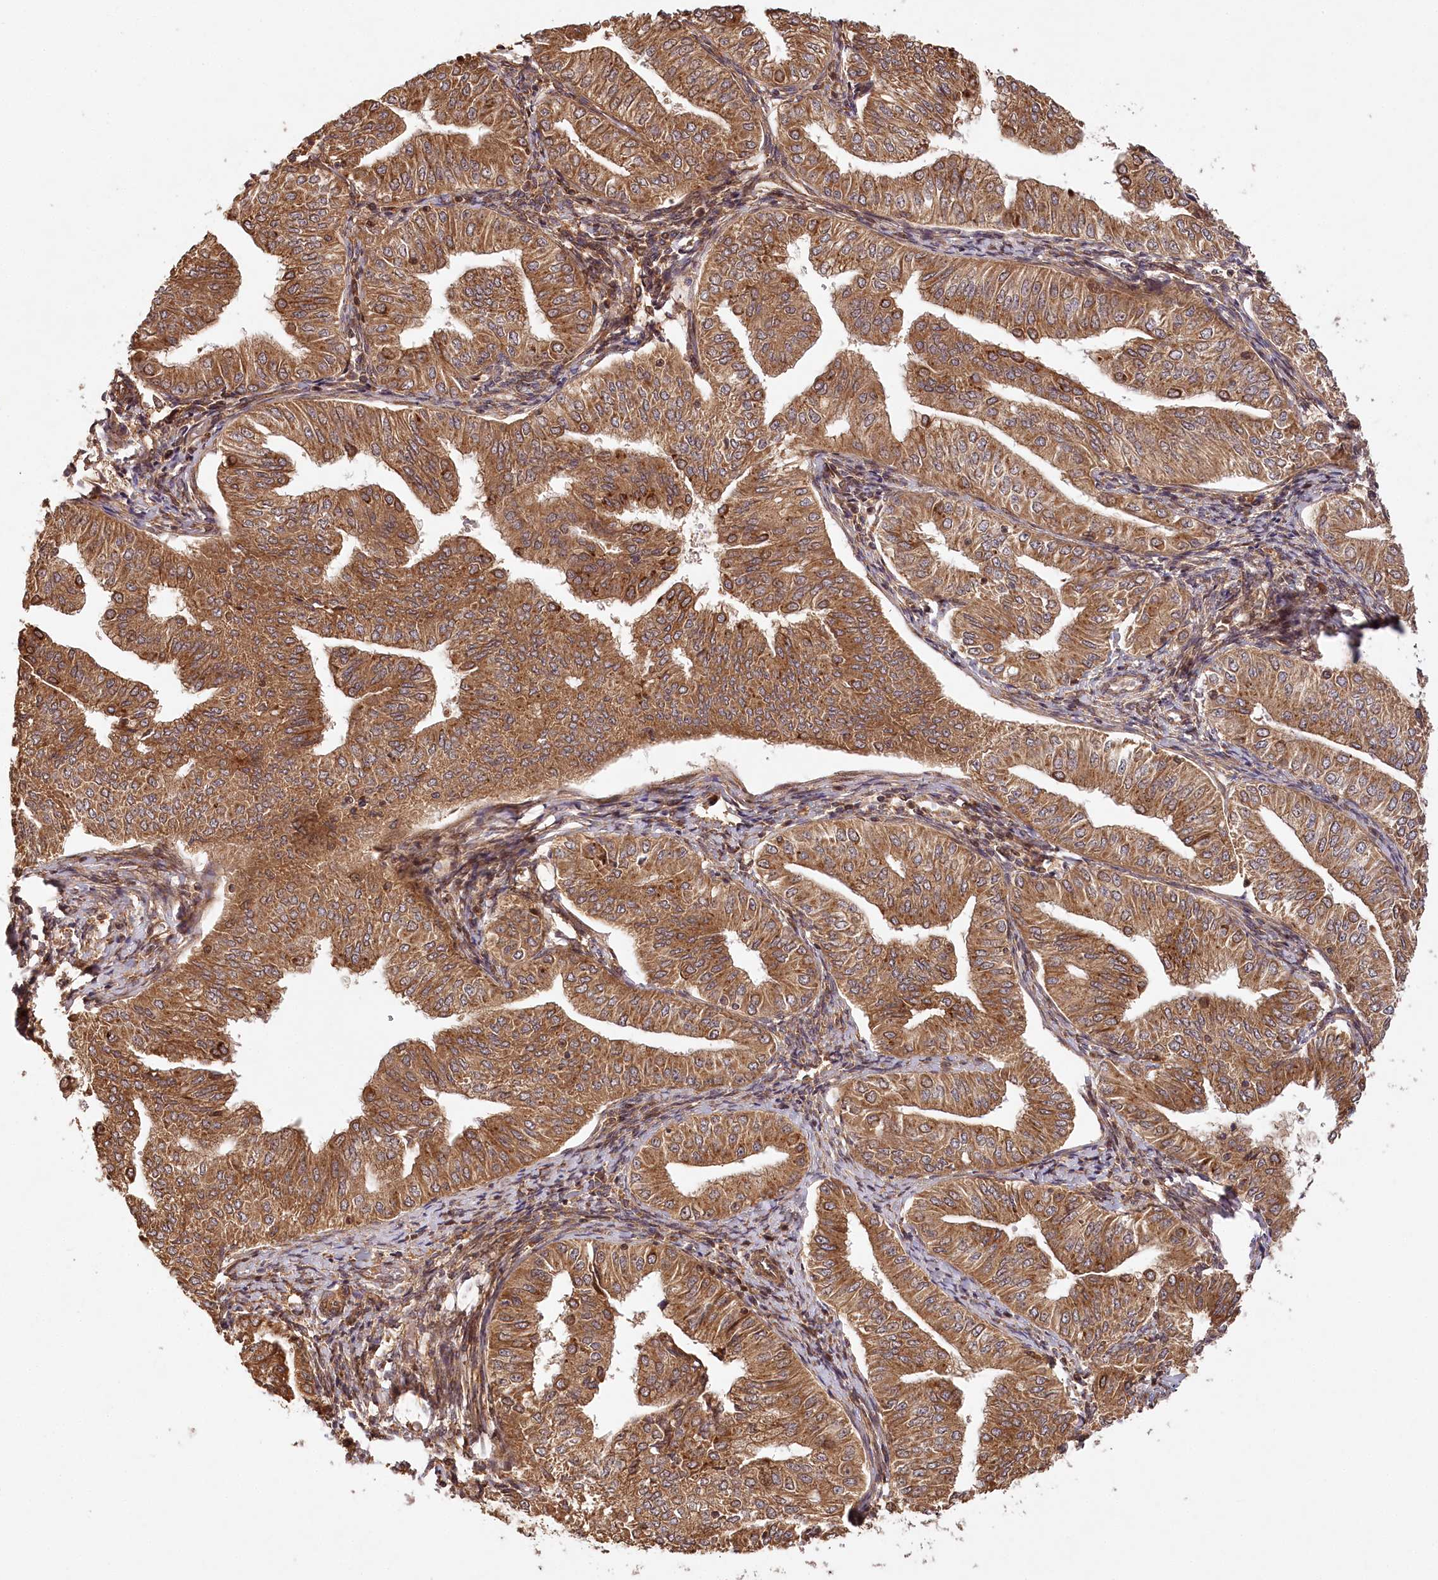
{"staining": {"intensity": "moderate", "quantity": ">75%", "location": "cytoplasmic/membranous"}, "tissue": "endometrial cancer", "cell_type": "Tumor cells", "image_type": "cancer", "snomed": [{"axis": "morphology", "description": "Normal tissue, NOS"}, {"axis": "morphology", "description": "Adenocarcinoma, NOS"}, {"axis": "topography", "description": "Endometrium"}], "caption": "The immunohistochemical stain labels moderate cytoplasmic/membranous staining in tumor cells of endometrial cancer (adenocarcinoma) tissue.", "gene": "LSS", "patient": {"sex": "female", "age": 53}}